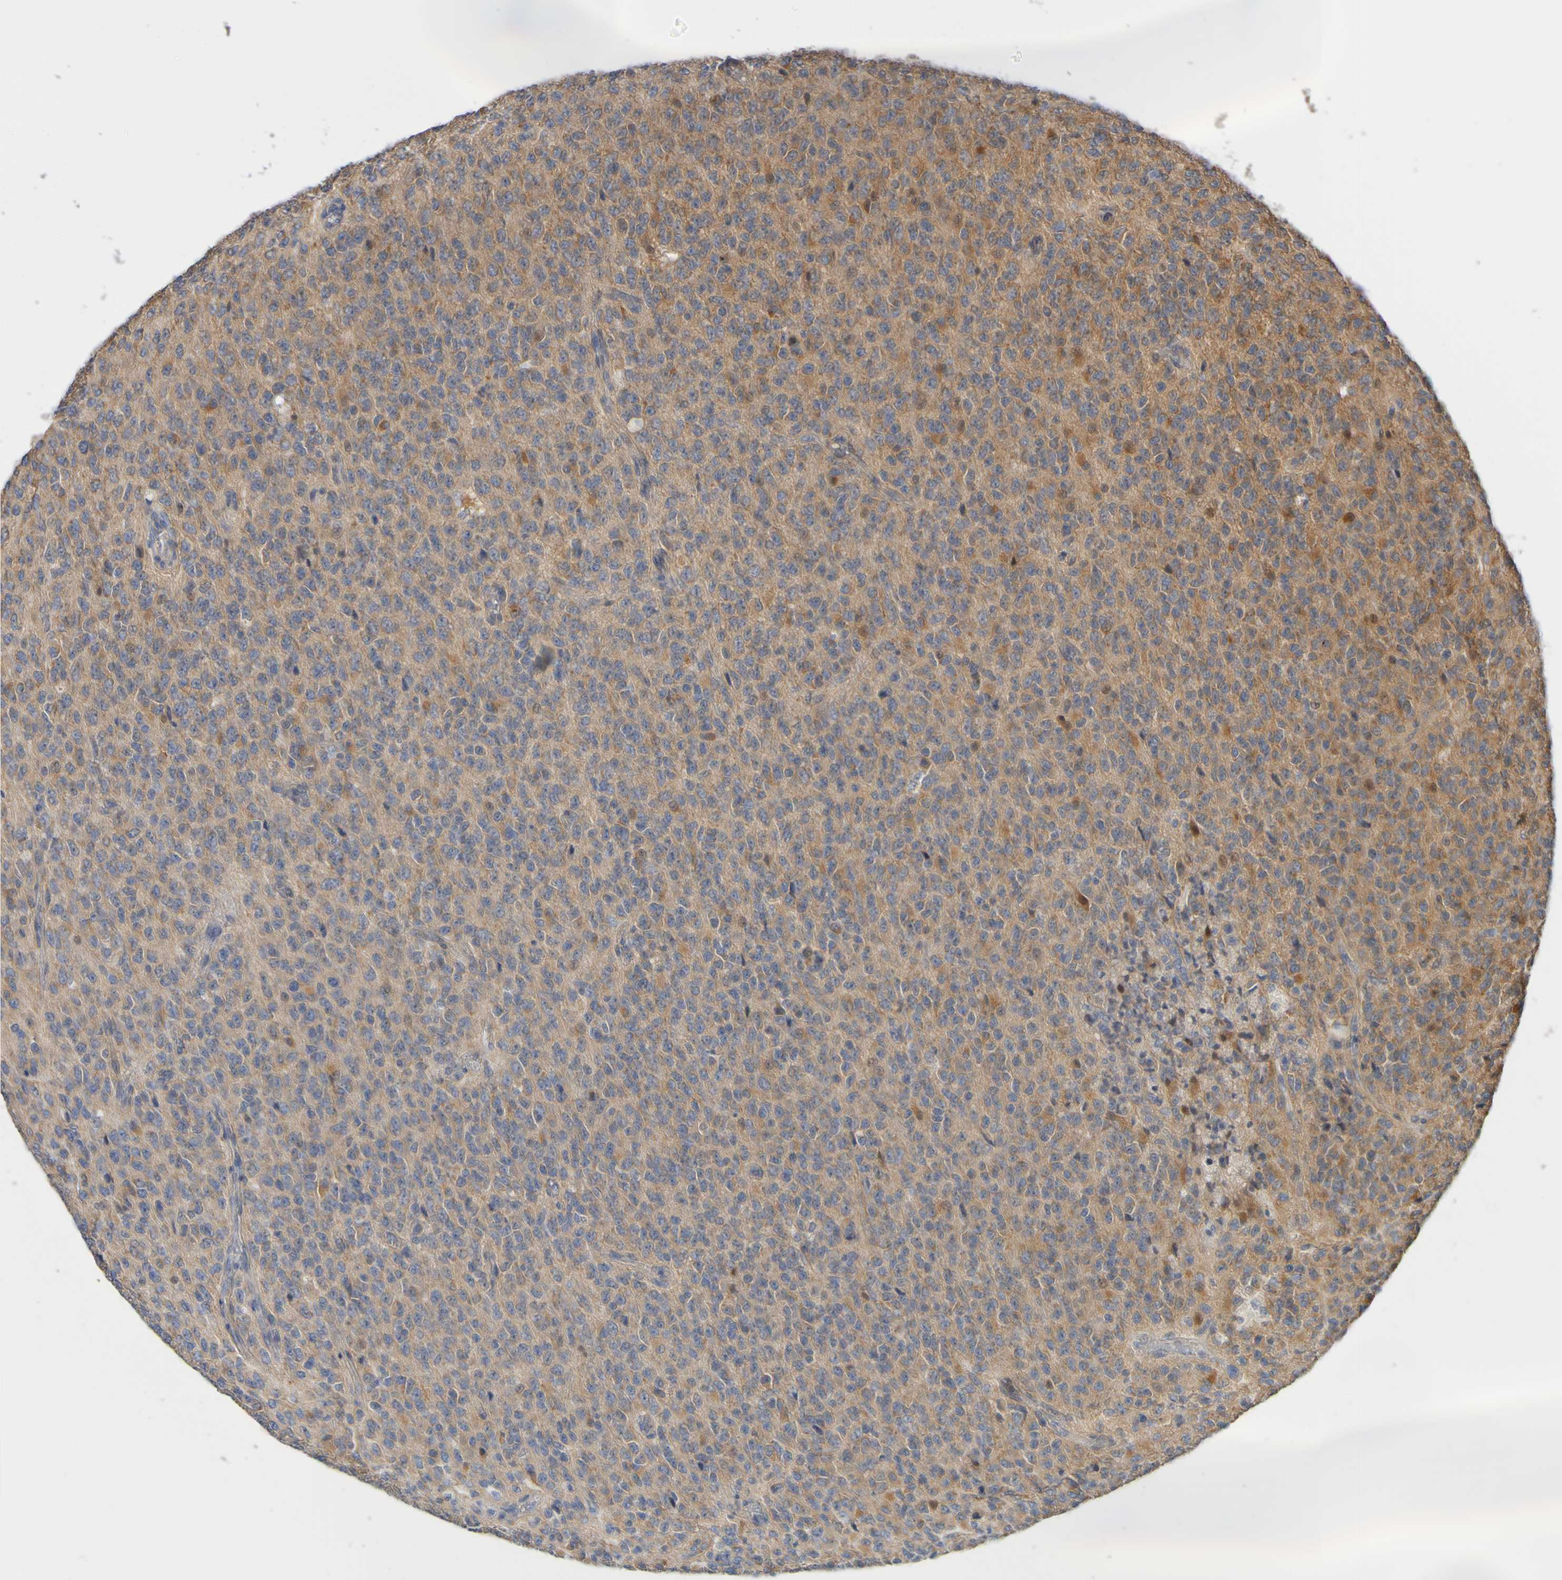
{"staining": {"intensity": "strong", "quantity": "25%-75%", "location": "cytoplasmic/membranous"}, "tissue": "glioma", "cell_type": "Tumor cells", "image_type": "cancer", "snomed": [{"axis": "morphology", "description": "Glioma, malignant, High grade"}, {"axis": "topography", "description": "pancreas cauda"}], "caption": "This histopathology image displays immunohistochemistry (IHC) staining of human malignant glioma (high-grade), with high strong cytoplasmic/membranous positivity in approximately 25%-75% of tumor cells.", "gene": "NAV2", "patient": {"sex": "male", "age": 60}}